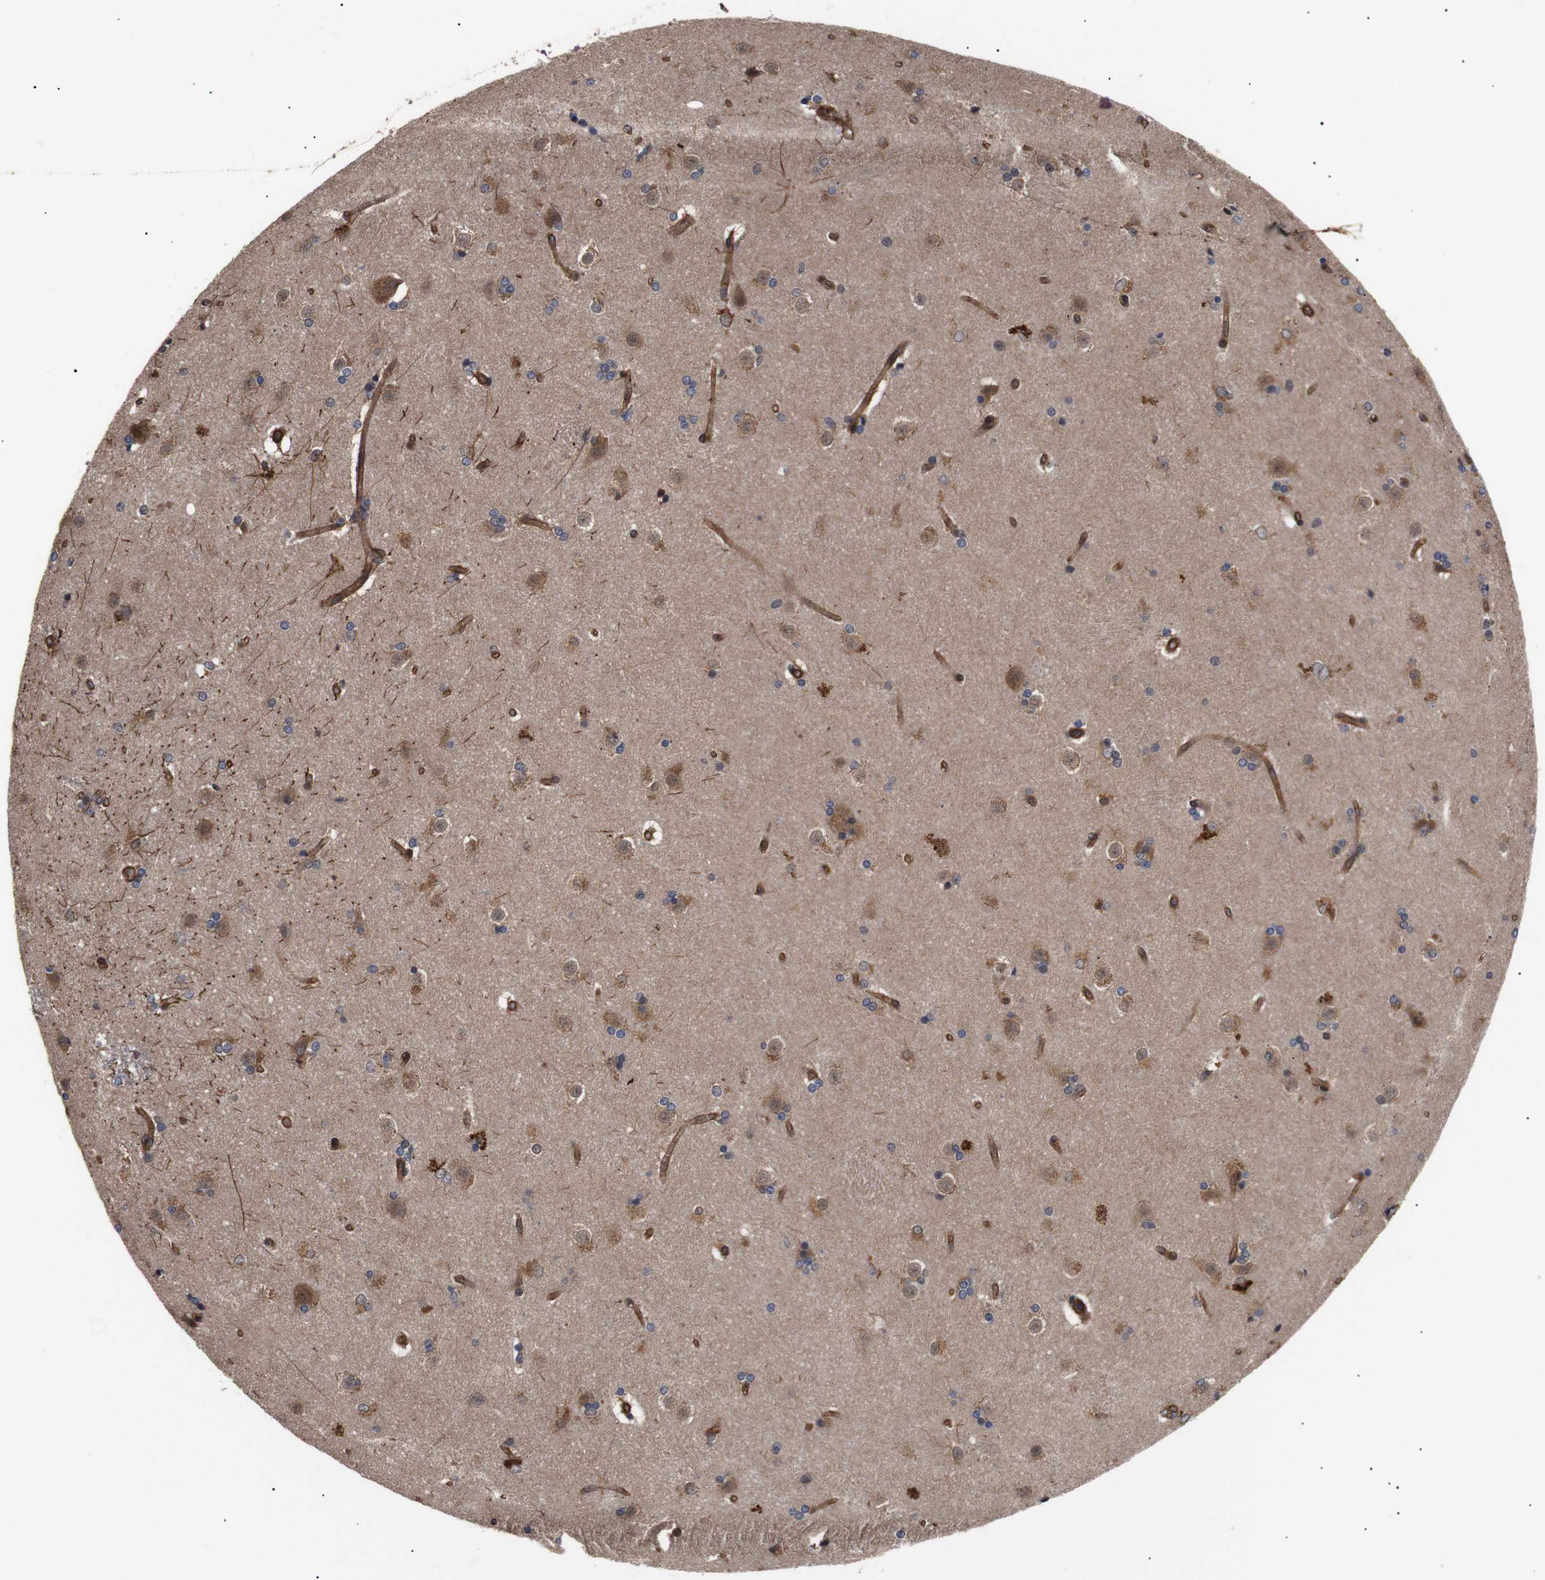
{"staining": {"intensity": "moderate", "quantity": "25%-75%", "location": "cytoplasmic/membranous"}, "tissue": "caudate", "cell_type": "Glial cells", "image_type": "normal", "snomed": [{"axis": "morphology", "description": "Normal tissue, NOS"}, {"axis": "topography", "description": "Lateral ventricle wall"}], "caption": "Immunohistochemical staining of unremarkable human caudate displays 25%-75% levels of moderate cytoplasmic/membranous protein positivity in about 25%-75% of glial cells.", "gene": "PAWR", "patient": {"sex": "female", "age": 19}}